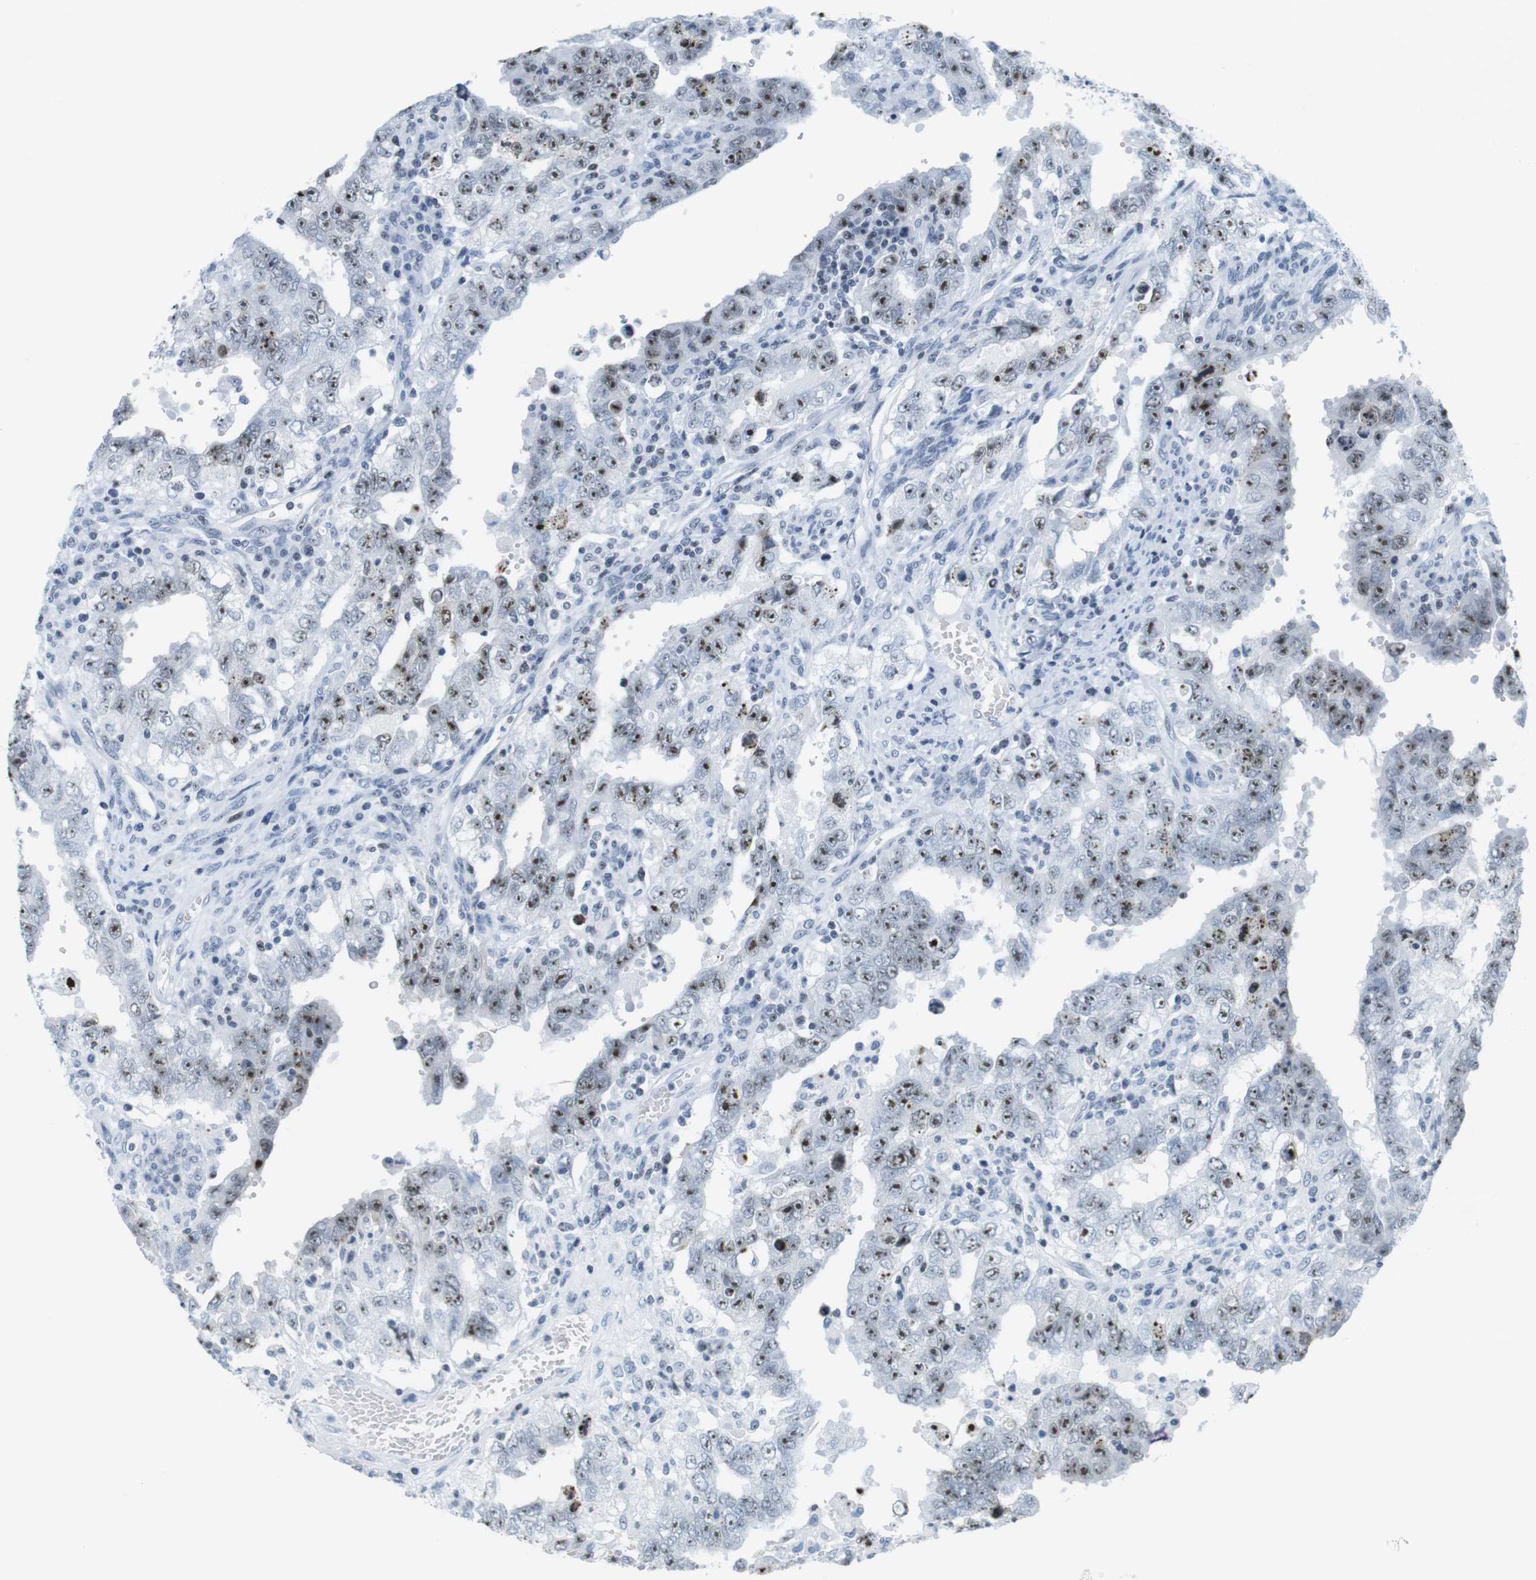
{"staining": {"intensity": "strong", "quantity": "25%-75%", "location": "nuclear"}, "tissue": "testis cancer", "cell_type": "Tumor cells", "image_type": "cancer", "snomed": [{"axis": "morphology", "description": "Carcinoma, Embryonal, NOS"}, {"axis": "topography", "description": "Testis"}], "caption": "A photomicrograph of human testis embryonal carcinoma stained for a protein exhibits strong nuclear brown staining in tumor cells. Using DAB (3,3'-diaminobenzidine) (brown) and hematoxylin (blue) stains, captured at high magnification using brightfield microscopy.", "gene": "NIFK", "patient": {"sex": "male", "age": 26}}